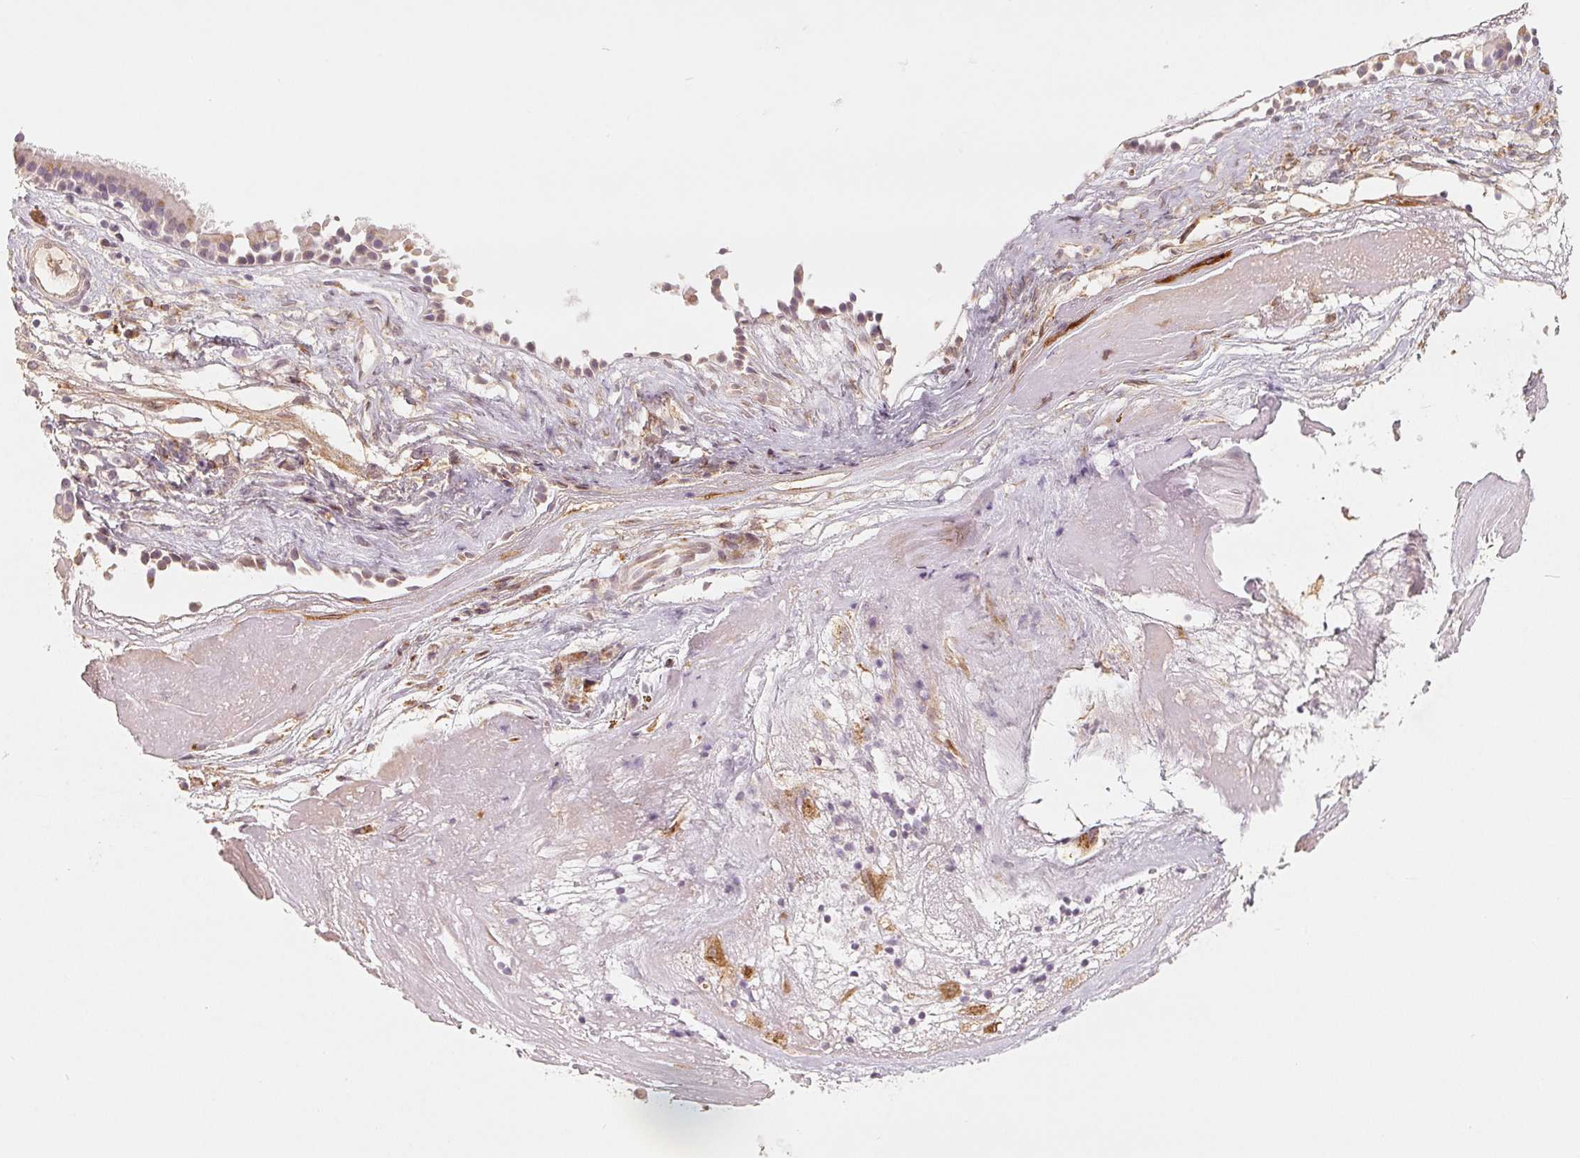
{"staining": {"intensity": "weak", "quantity": "25%-75%", "location": "cytoplasmic/membranous"}, "tissue": "nasopharynx", "cell_type": "Respiratory epithelial cells", "image_type": "normal", "snomed": [{"axis": "morphology", "description": "Normal tissue, NOS"}, {"axis": "topography", "description": "Nasopharynx"}], "caption": "The photomicrograph shows immunohistochemical staining of normal nasopharynx. There is weak cytoplasmic/membranous staining is seen in approximately 25%-75% of respiratory epithelial cells.", "gene": "TMSB15B", "patient": {"sex": "male", "age": 24}}